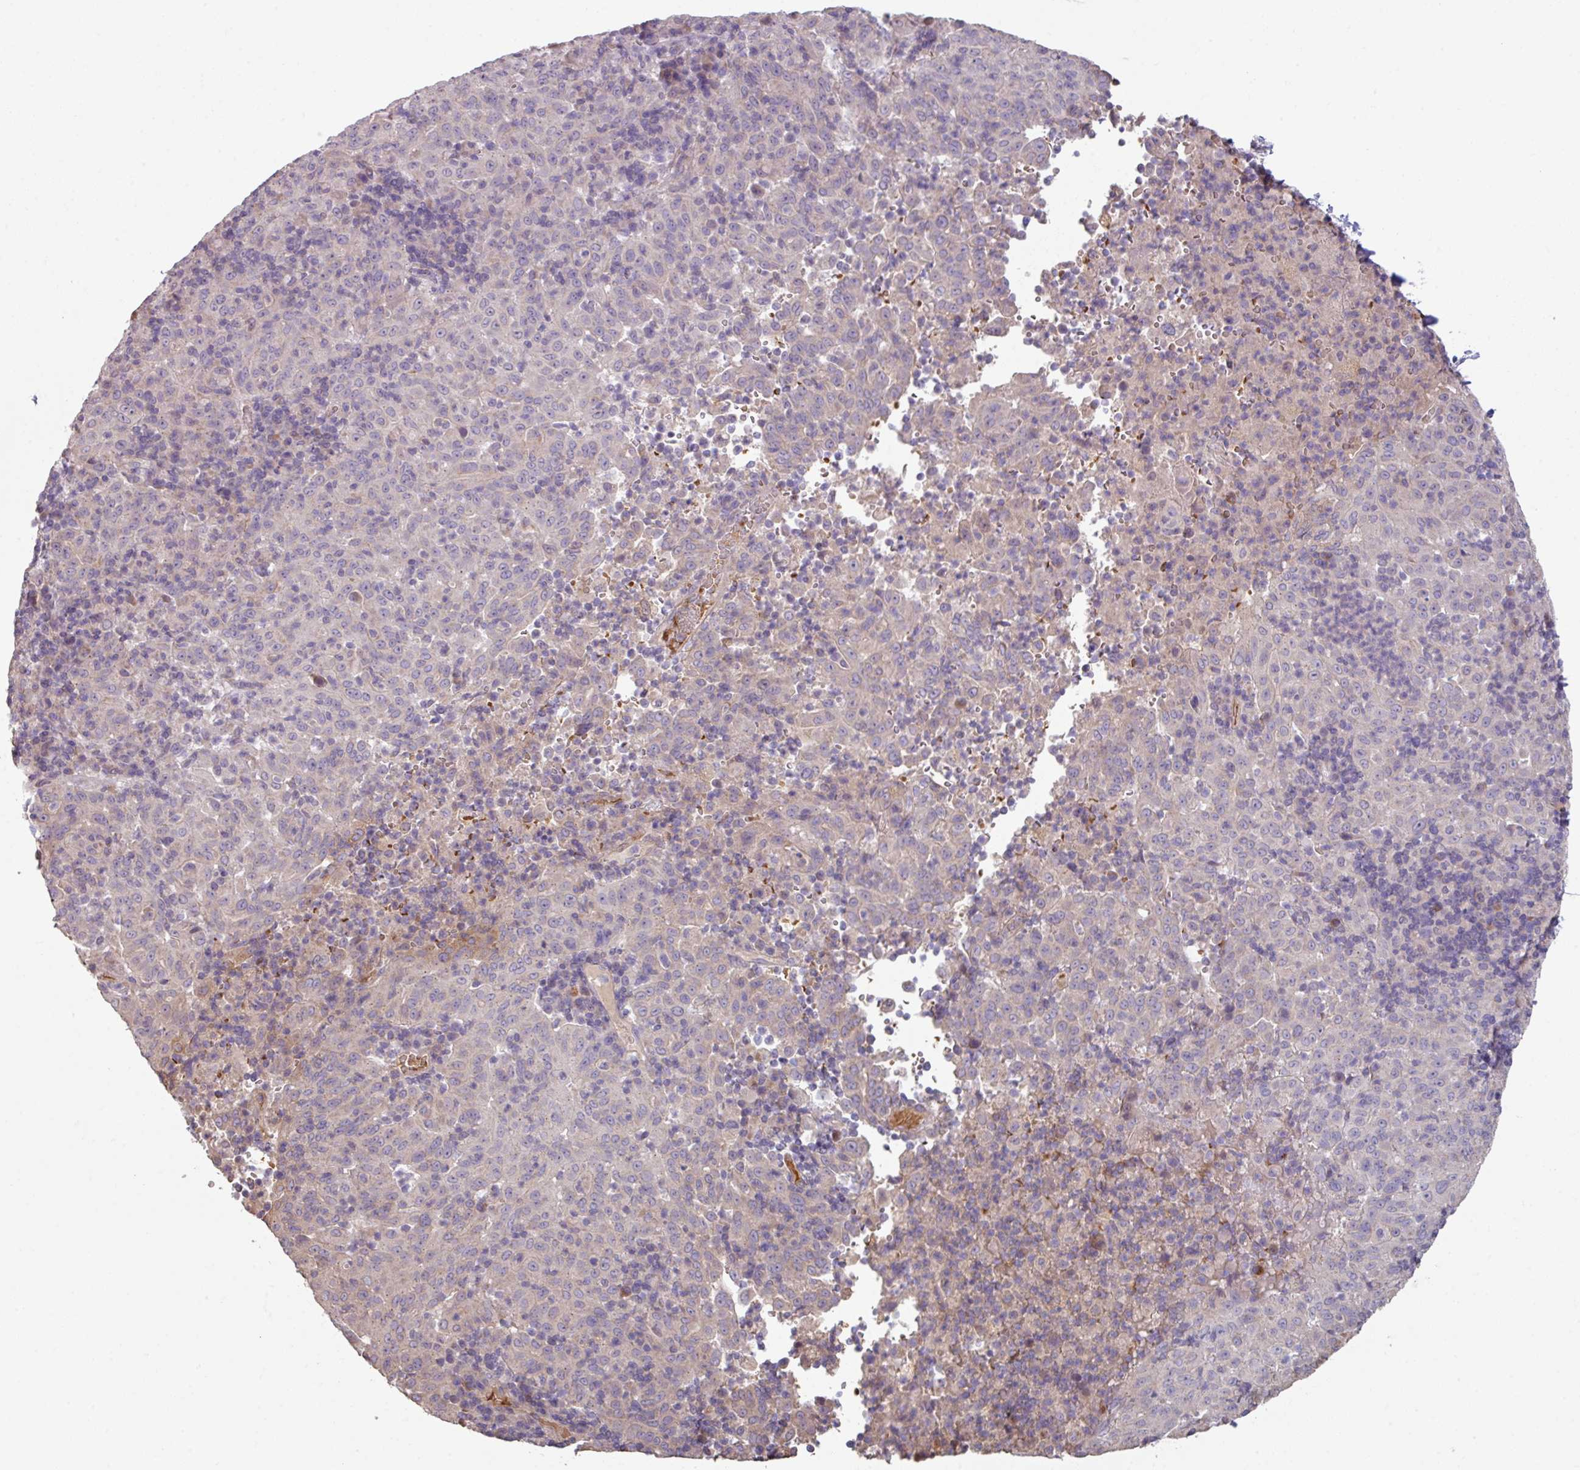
{"staining": {"intensity": "weak", "quantity": "<25%", "location": "cytoplasmic/membranous"}, "tissue": "pancreatic cancer", "cell_type": "Tumor cells", "image_type": "cancer", "snomed": [{"axis": "morphology", "description": "Adenocarcinoma, NOS"}, {"axis": "topography", "description": "Pancreas"}], "caption": "Pancreatic cancer (adenocarcinoma) stained for a protein using immunohistochemistry (IHC) shows no positivity tumor cells.", "gene": "NHSL2", "patient": {"sex": "male", "age": 63}}